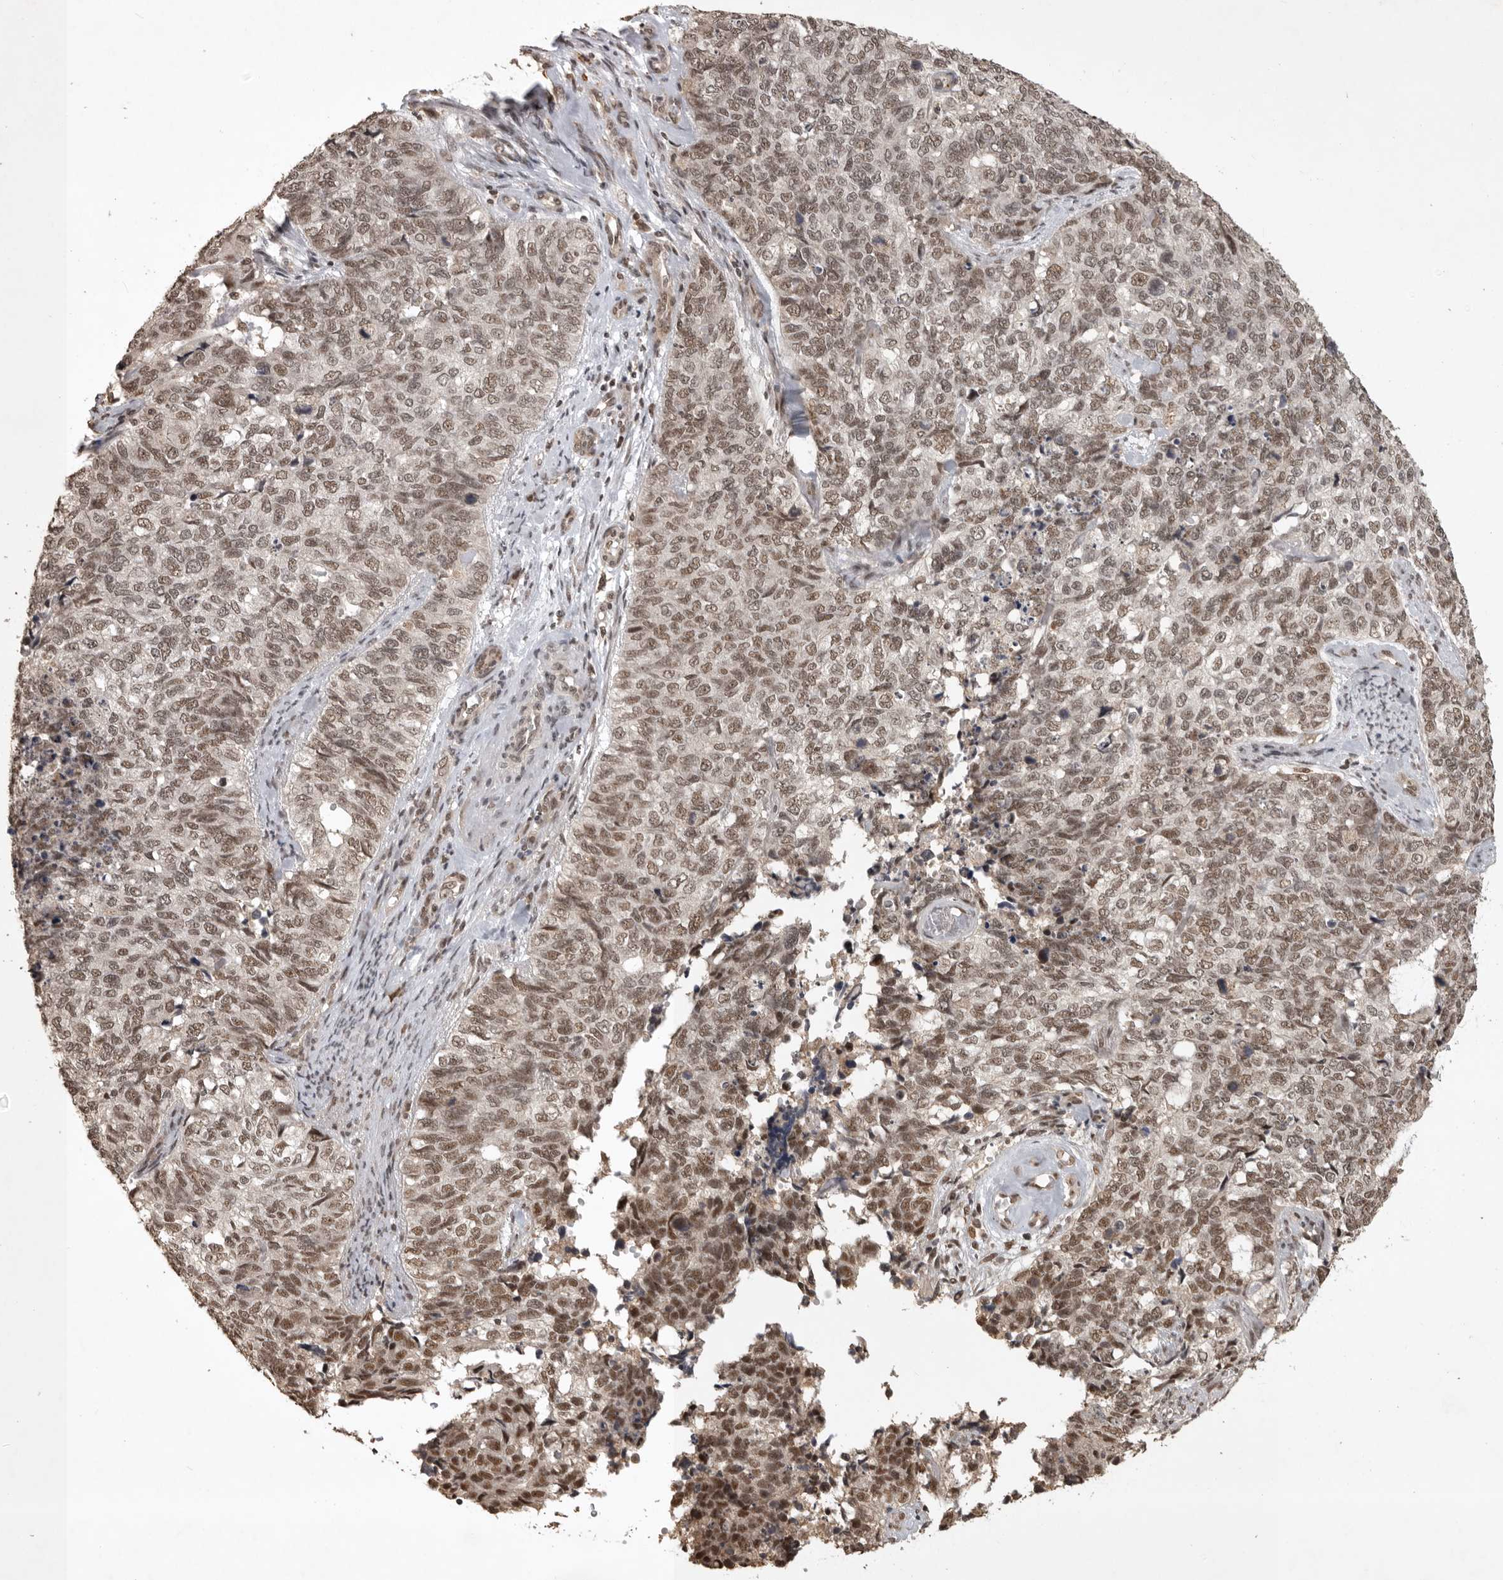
{"staining": {"intensity": "moderate", "quantity": ">75%", "location": "nuclear"}, "tissue": "cervical cancer", "cell_type": "Tumor cells", "image_type": "cancer", "snomed": [{"axis": "morphology", "description": "Squamous cell carcinoma, NOS"}, {"axis": "topography", "description": "Cervix"}], "caption": "Immunohistochemical staining of cervical squamous cell carcinoma demonstrates medium levels of moderate nuclear protein positivity in about >75% of tumor cells. Nuclei are stained in blue.", "gene": "CBLL1", "patient": {"sex": "female", "age": 63}}